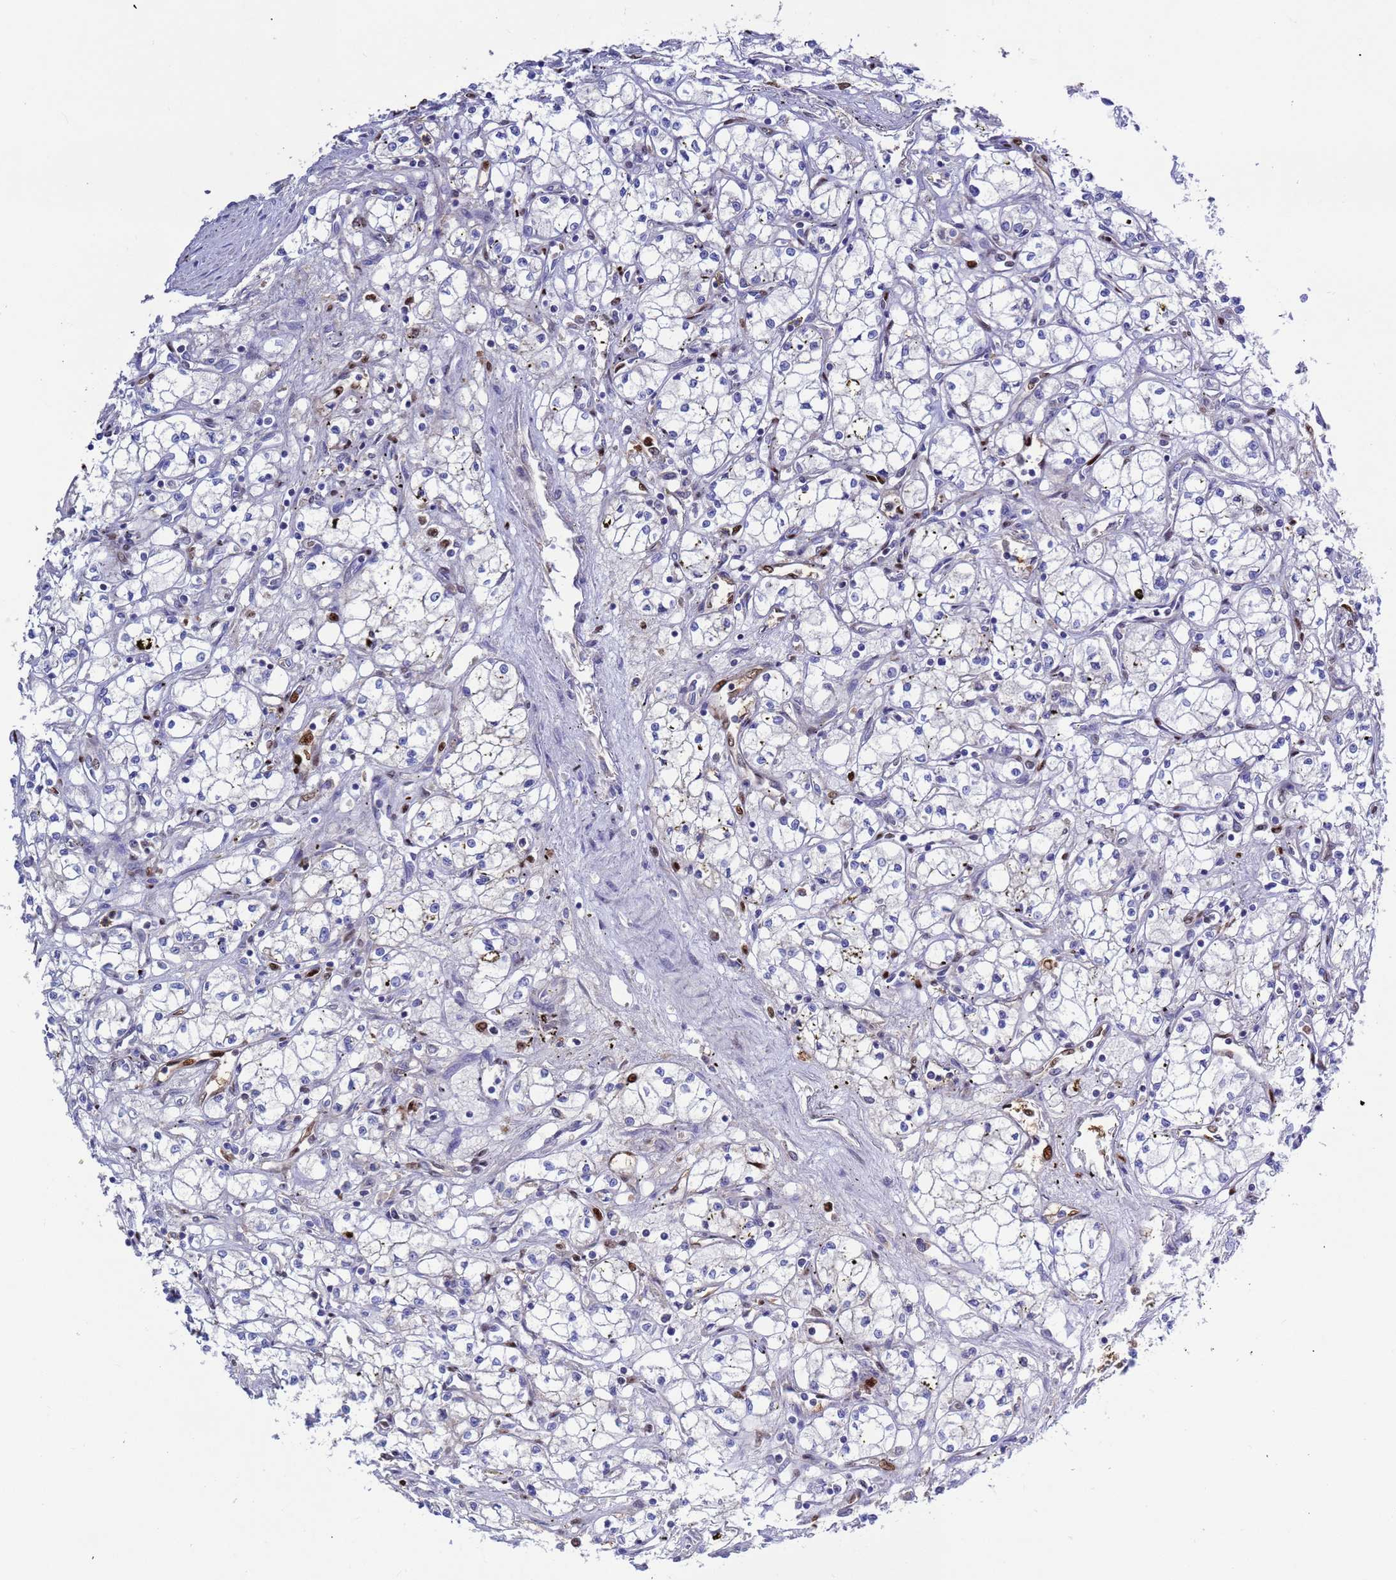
{"staining": {"intensity": "negative", "quantity": "none", "location": "none"}, "tissue": "renal cancer", "cell_type": "Tumor cells", "image_type": "cancer", "snomed": [{"axis": "morphology", "description": "Adenocarcinoma, NOS"}, {"axis": "topography", "description": "Kidney"}], "caption": "A histopathology image of human adenocarcinoma (renal) is negative for staining in tumor cells.", "gene": "FOXRED1", "patient": {"sex": "male", "age": 59}}